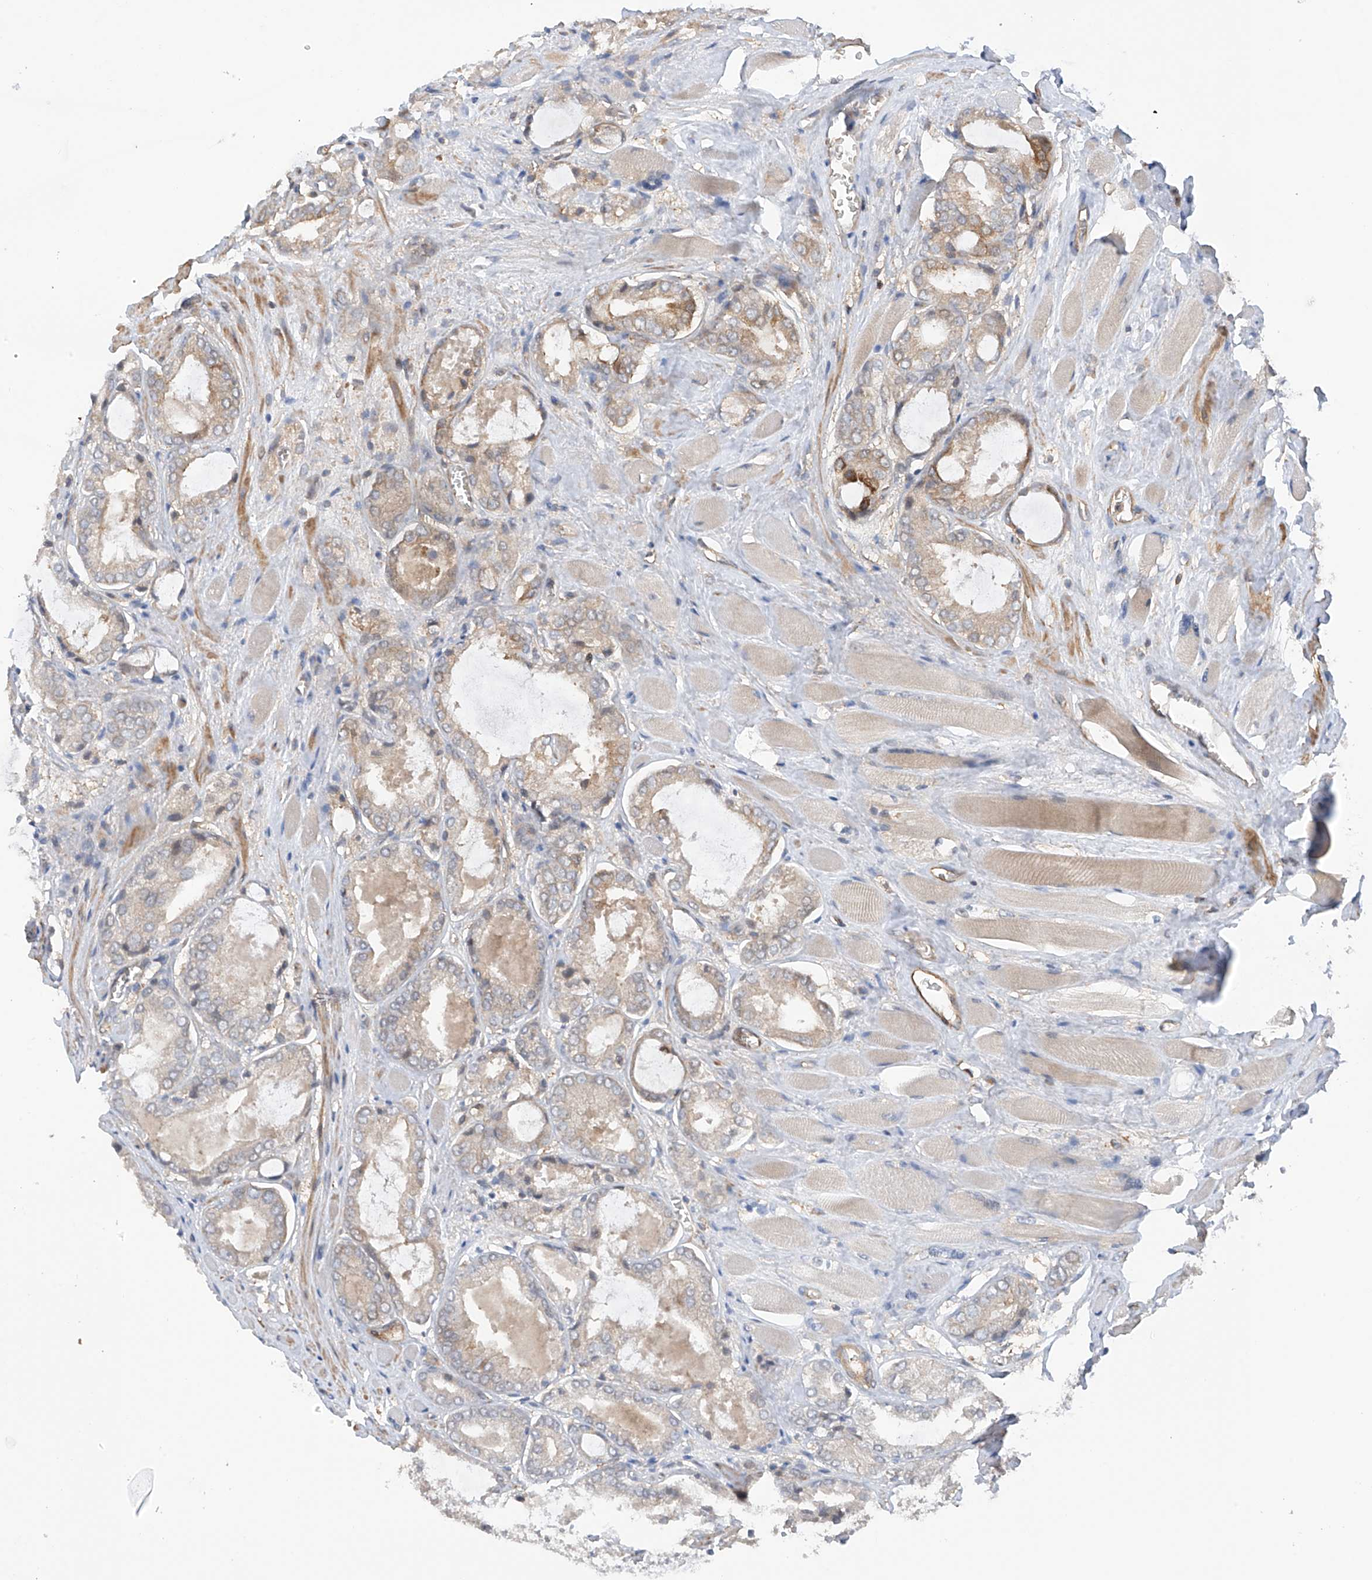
{"staining": {"intensity": "moderate", "quantity": "<25%", "location": "cytoplasmic/membranous"}, "tissue": "prostate cancer", "cell_type": "Tumor cells", "image_type": "cancer", "snomed": [{"axis": "morphology", "description": "Adenocarcinoma, Low grade"}, {"axis": "topography", "description": "Prostate"}], "caption": "Immunohistochemistry of prostate cancer displays low levels of moderate cytoplasmic/membranous expression in approximately <25% of tumor cells. The staining was performed using DAB (3,3'-diaminobenzidine) to visualize the protein expression in brown, while the nuclei were stained in blue with hematoxylin (Magnification: 20x).", "gene": "RPAIN", "patient": {"sex": "male", "age": 67}}